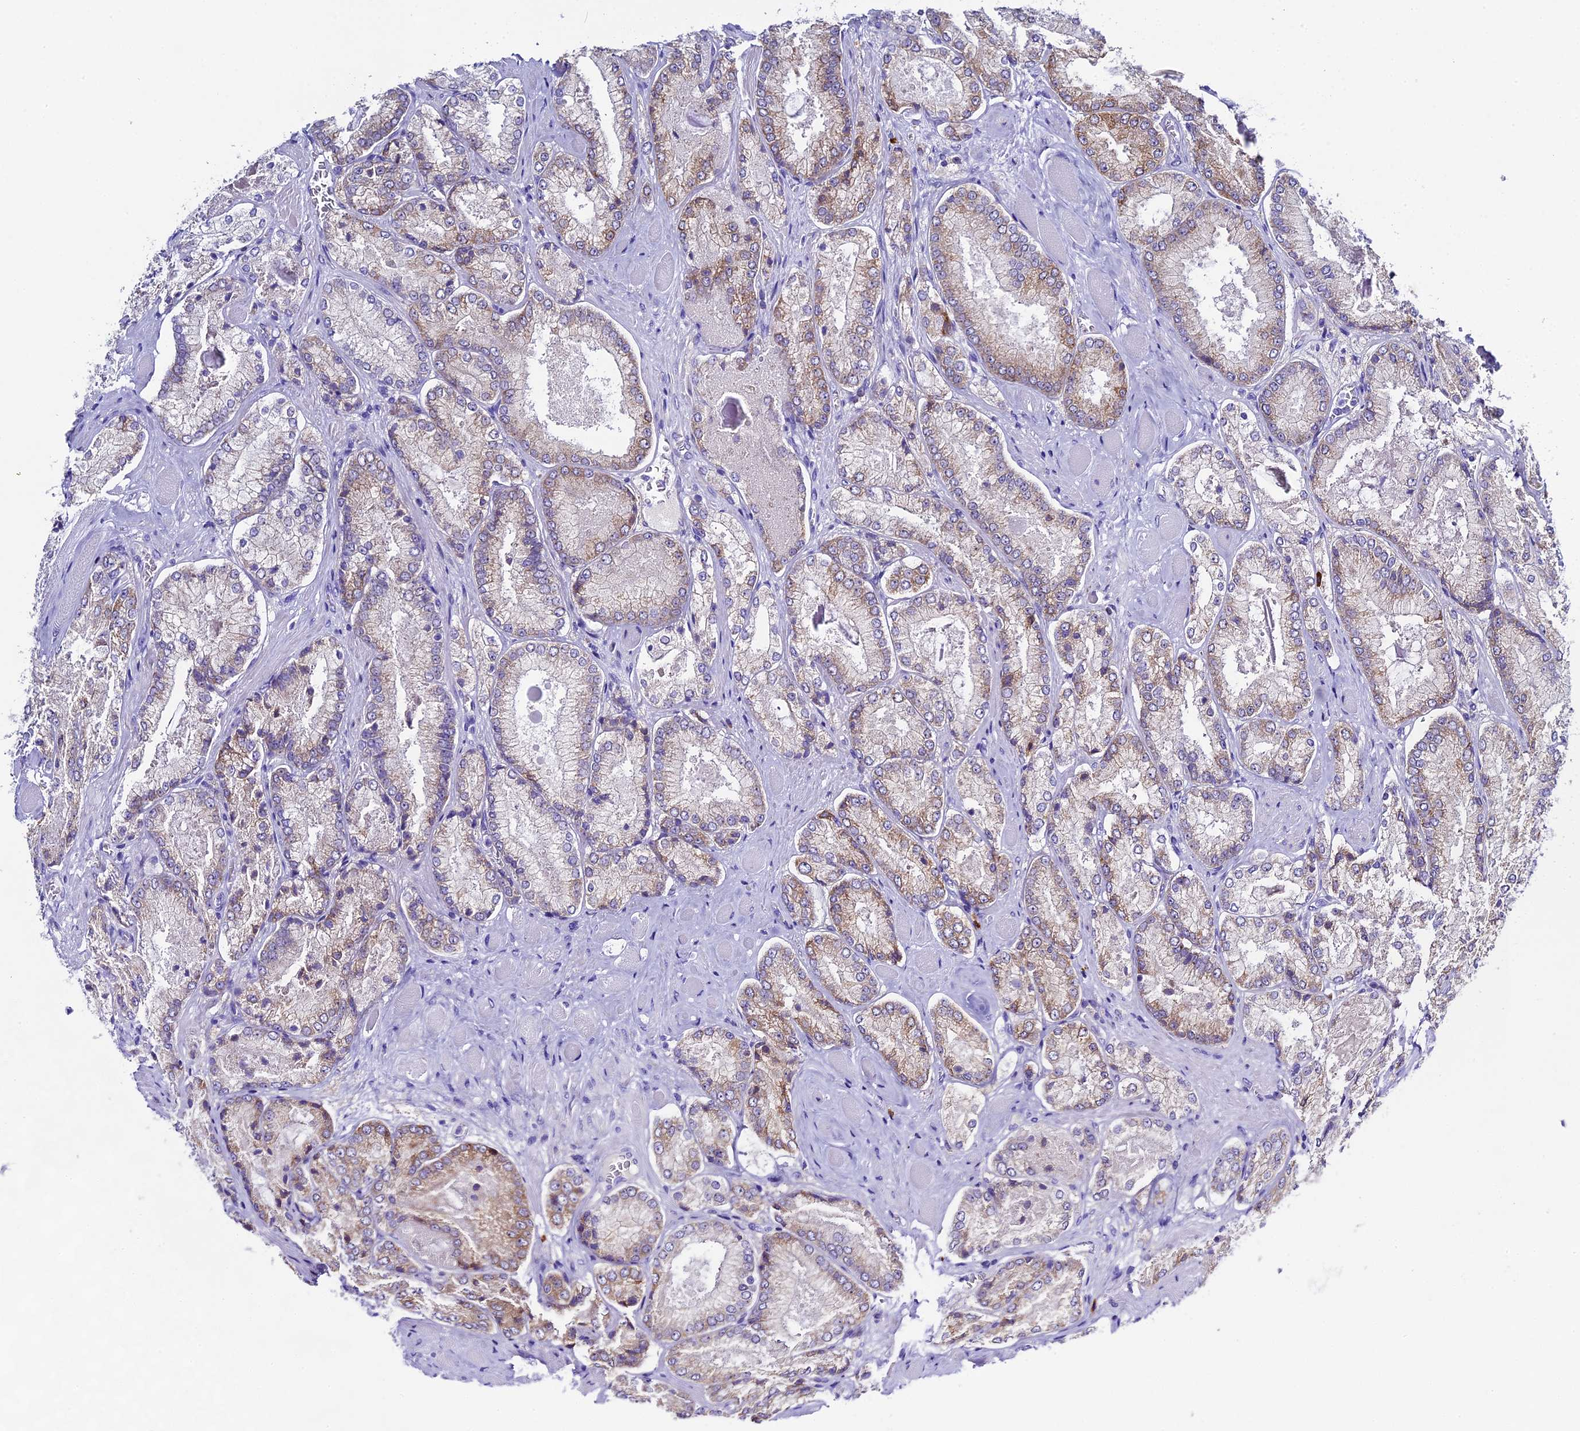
{"staining": {"intensity": "moderate", "quantity": "25%-75%", "location": "cytoplasmic/membranous"}, "tissue": "prostate cancer", "cell_type": "Tumor cells", "image_type": "cancer", "snomed": [{"axis": "morphology", "description": "Adenocarcinoma, Low grade"}, {"axis": "topography", "description": "Prostate"}], "caption": "Moderate cytoplasmic/membranous expression for a protein is identified in approximately 25%-75% of tumor cells of prostate cancer (low-grade adenocarcinoma) using immunohistochemistry (IHC).", "gene": "FKBP11", "patient": {"sex": "male", "age": 74}}